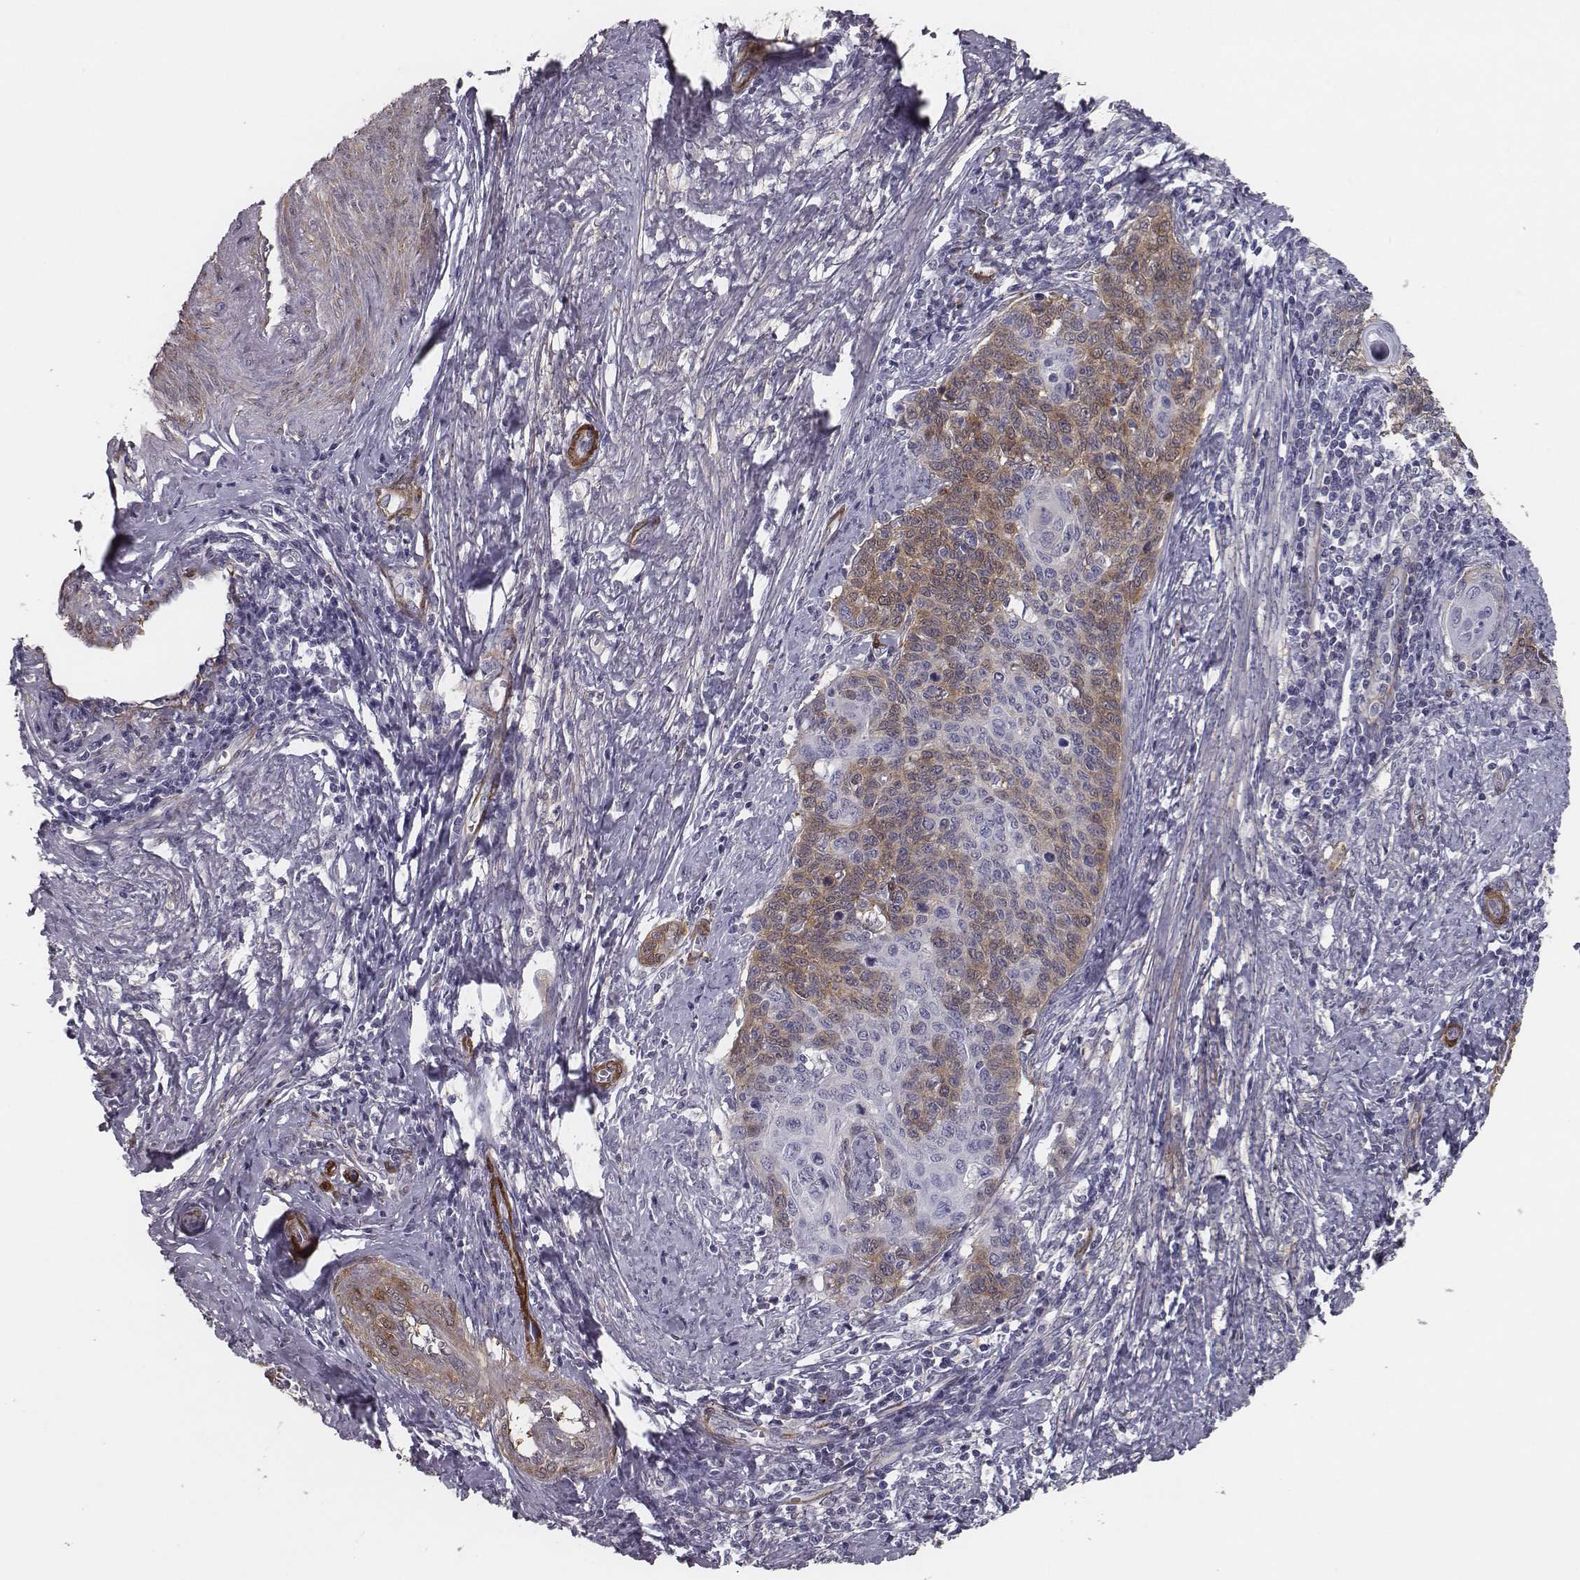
{"staining": {"intensity": "weak", "quantity": "25%-75%", "location": "cytoplasmic/membranous"}, "tissue": "cervical cancer", "cell_type": "Tumor cells", "image_type": "cancer", "snomed": [{"axis": "morphology", "description": "Squamous cell carcinoma, NOS"}, {"axis": "topography", "description": "Cervix"}], "caption": "Immunohistochemistry photomicrograph of cervical squamous cell carcinoma stained for a protein (brown), which reveals low levels of weak cytoplasmic/membranous expression in approximately 25%-75% of tumor cells.", "gene": "ISYNA1", "patient": {"sex": "female", "age": 39}}